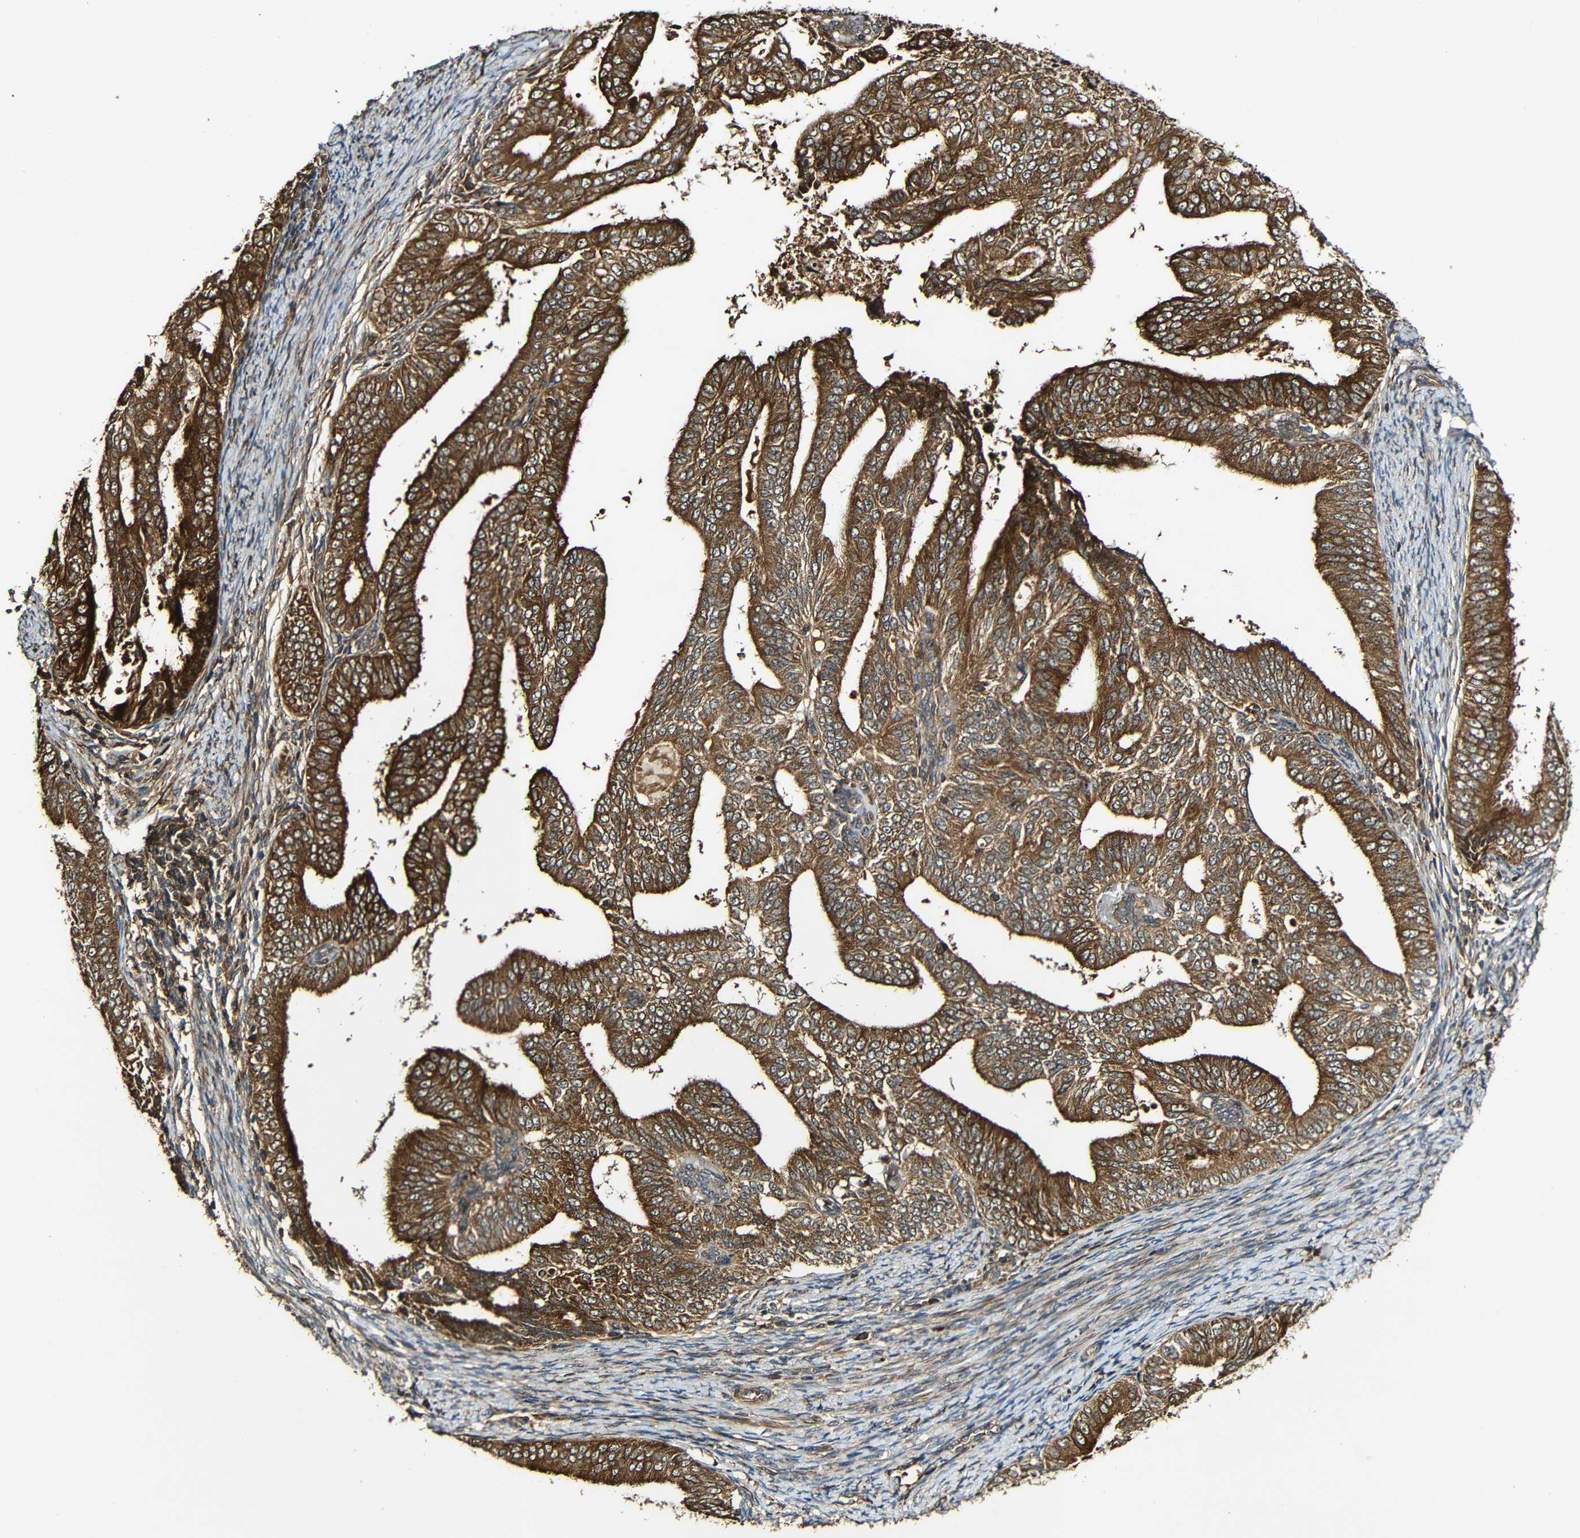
{"staining": {"intensity": "strong", "quantity": ">75%", "location": "cytoplasmic/membranous"}, "tissue": "endometrial cancer", "cell_type": "Tumor cells", "image_type": "cancer", "snomed": [{"axis": "morphology", "description": "Adenocarcinoma, NOS"}, {"axis": "topography", "description": "Endometrium"}], "caption": "High-power microscopy captured an IHC histopathology image of endometrial cancer (adenocarcinoma), revealing strong cytoplasmic/membranous expression in about >75% of tumor cells.", "gene": "CASP8", "patient": {"sex": "female", "age": 58}}